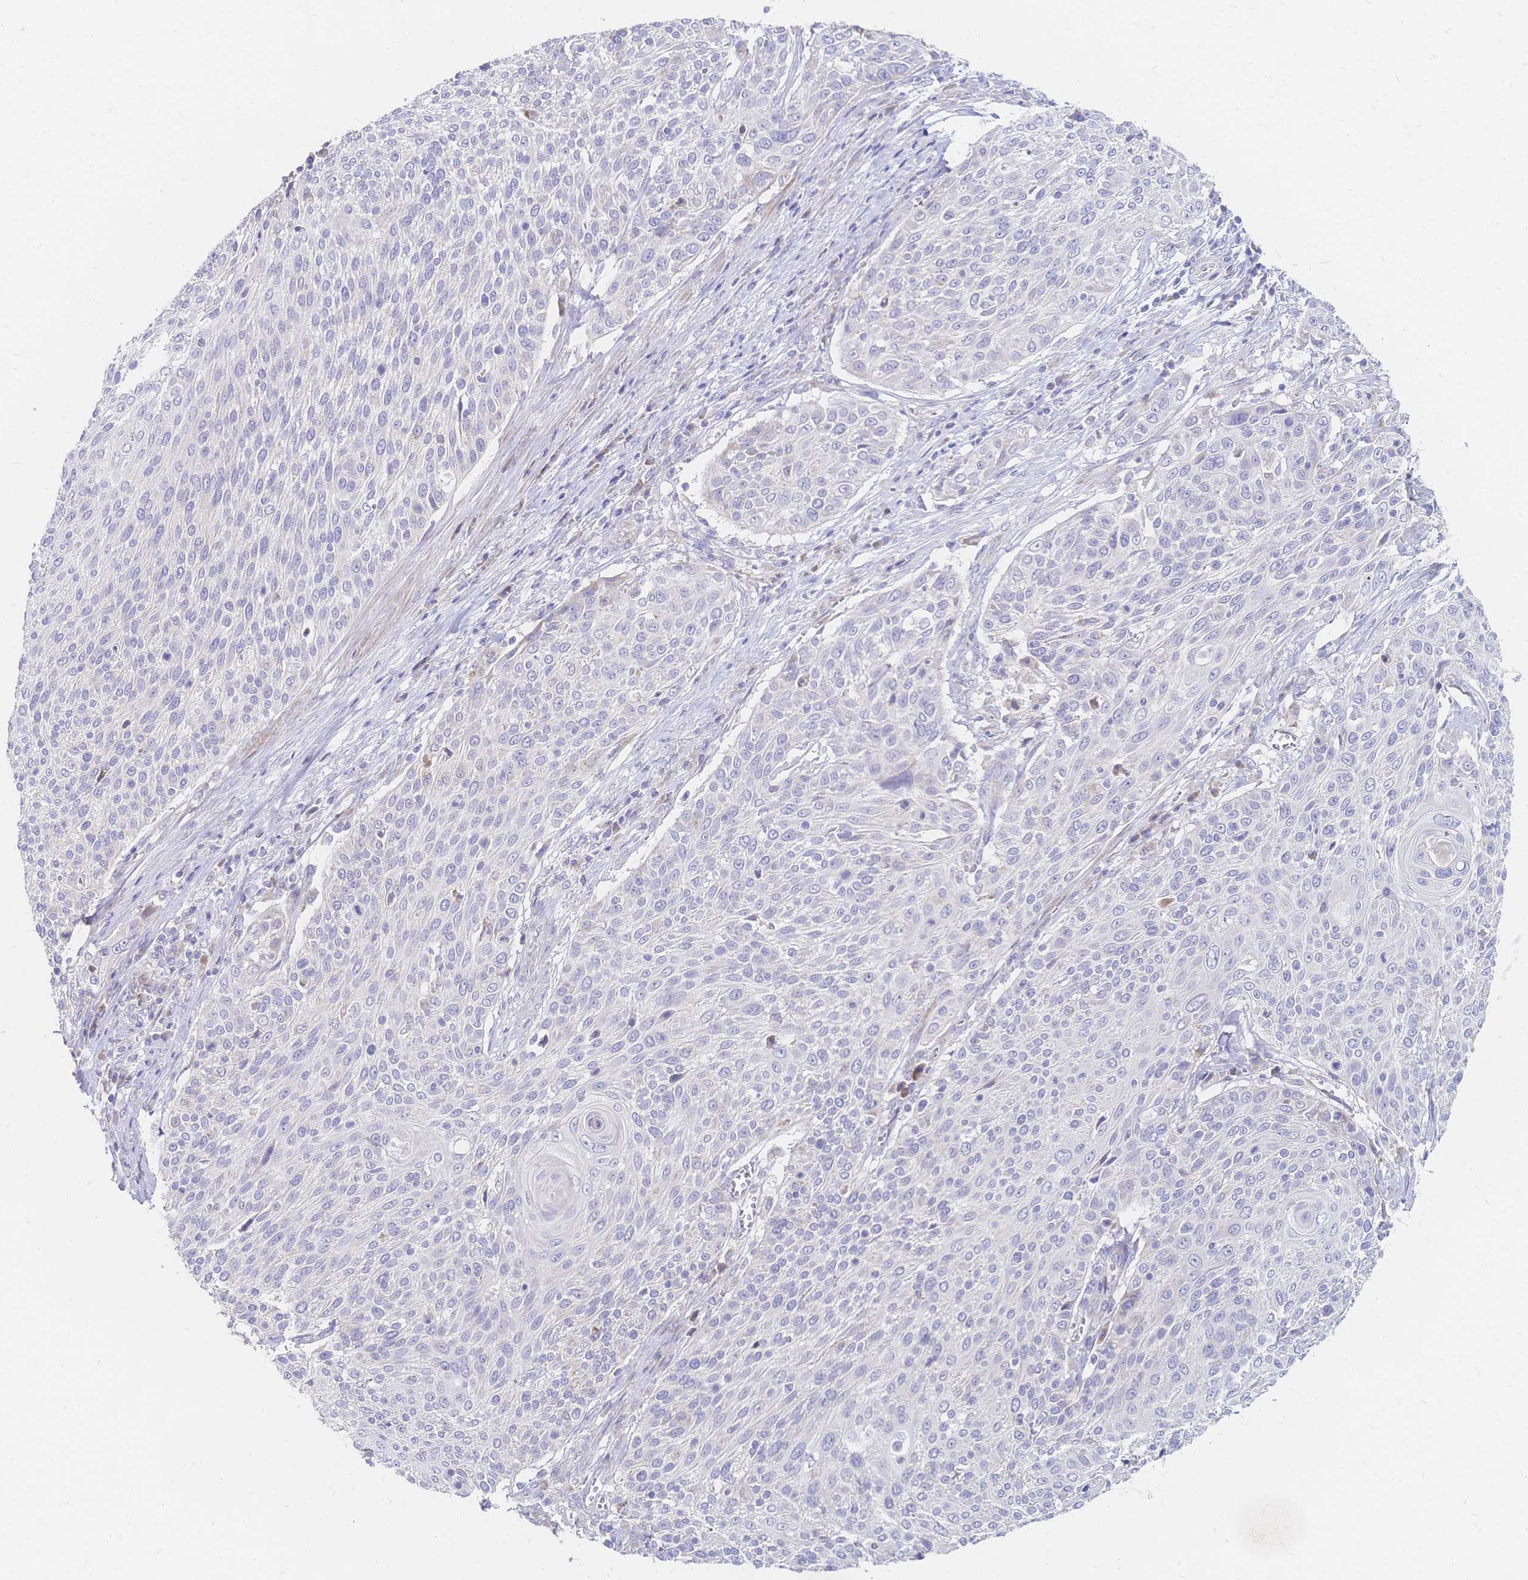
{"staining": {"intensity": "negative", "quantity": "none", "location": "none"}, "tissue": "cervical cancer", "cell_type": "Tumor cells", "image_type": "cancer", "snomed": [{"axis": "morphology", "description": "Squamous cell carcinoma, NOS"}, {"axis": "topography", "description": "Cervix"}], "caption": "IHC micrograph of human cervical cancer stained for a protein (brown), which exhibits no positivity in tumor cells. The staining was performed using DAB (3,3'-diaminobenzidine) to visualize the protein expression in brown, while the nuclei were stained in blue with hematoxylin (Magnification: 20x).", "gene": "VWC2L", "patient": {"sex": "female", "age": 31}}